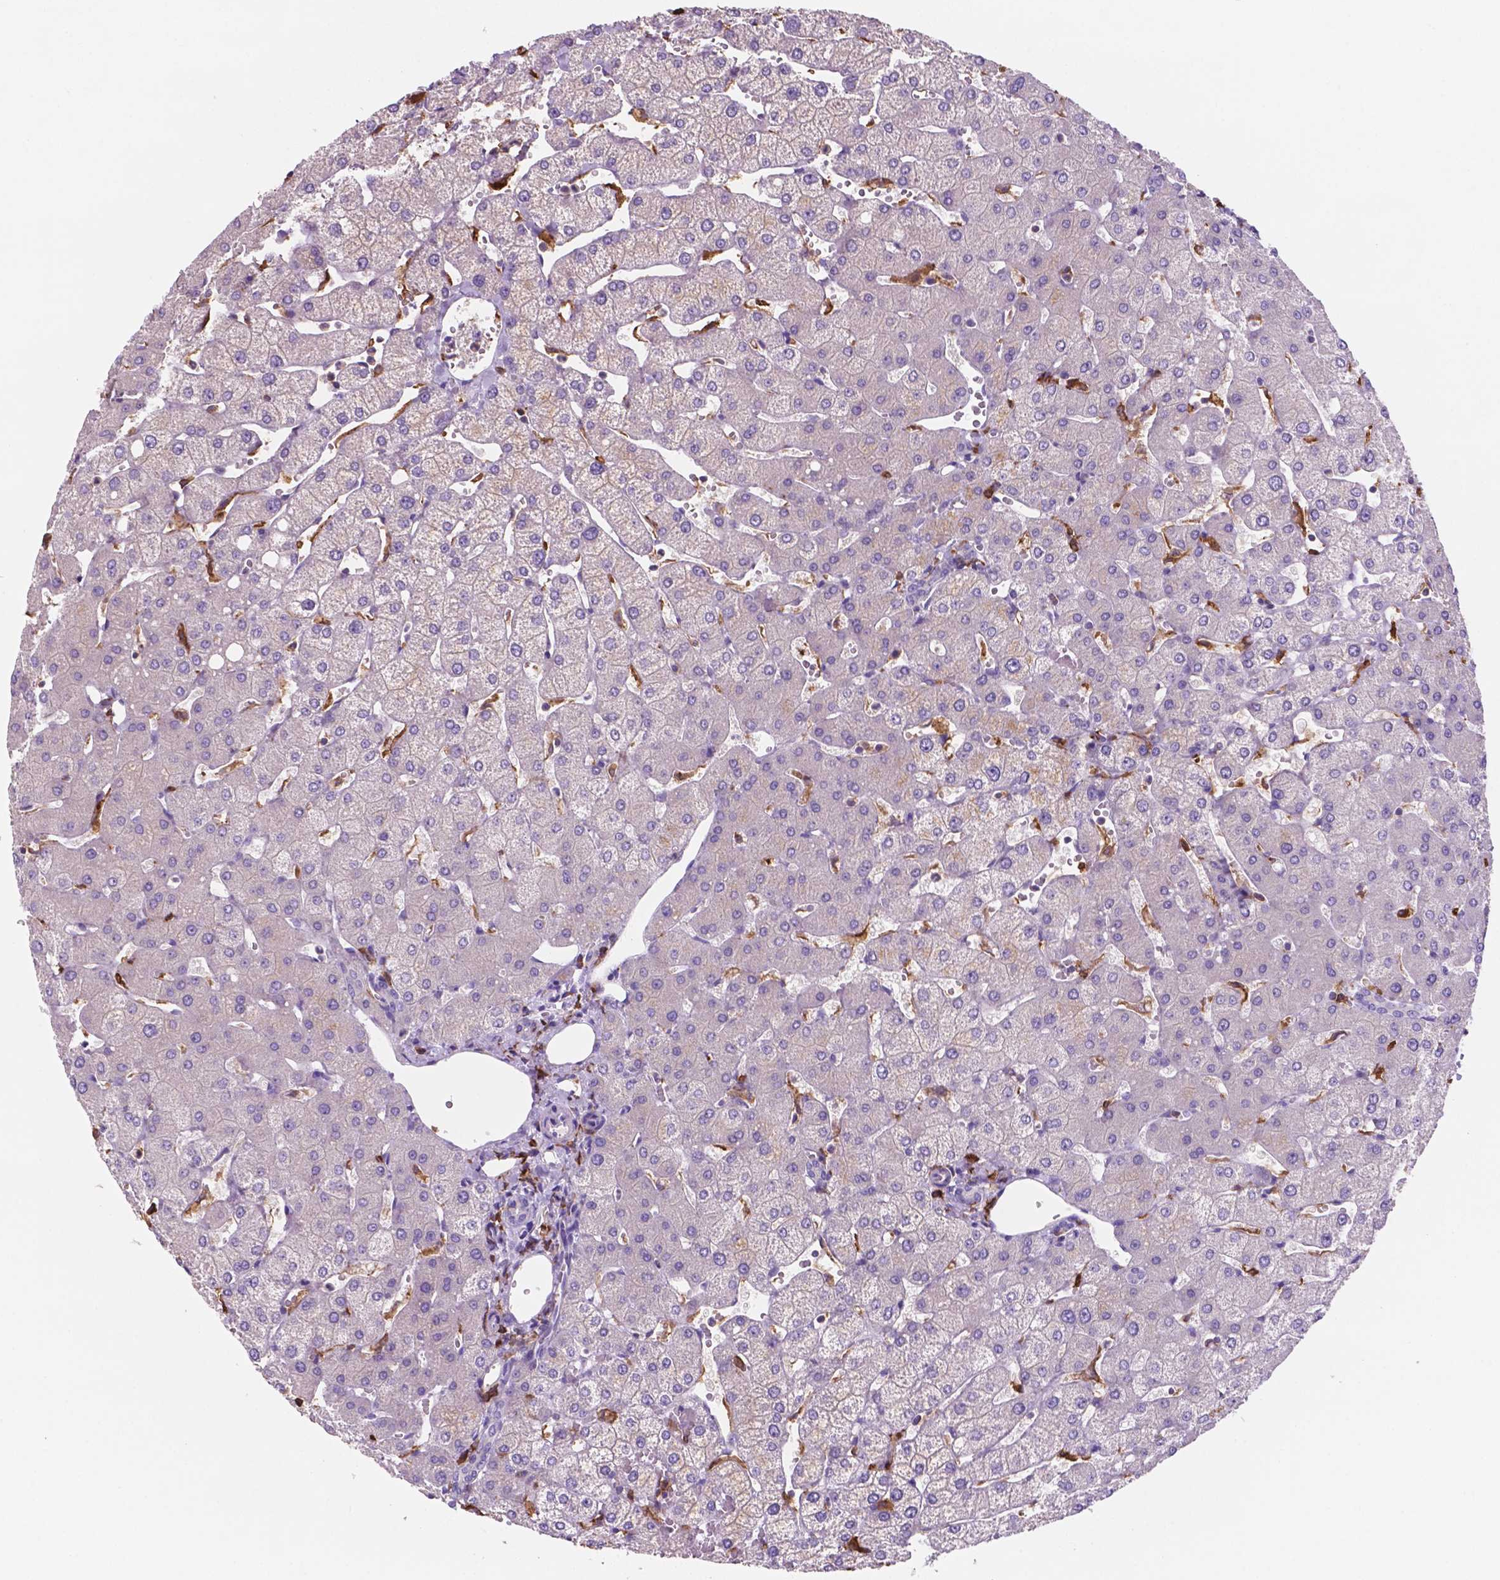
{"staining": {"intensity": "negative", "quantity": "none", "location": "none"}, "tissue": "liver", "cell_type": "Cholangiocytes", "image_type": "normal", "snomed": [{"axis": "morphology", "description": "Normal tissue, NOS"}, {"axis": "topography", "description": "Liver"}], "caption": "Immunohistochemical staining of benign human liver exhibits no significant expression in cholangiocytes.", "gene": "MKRN2OS", "patient": {"sex": "female", "age": 54}}